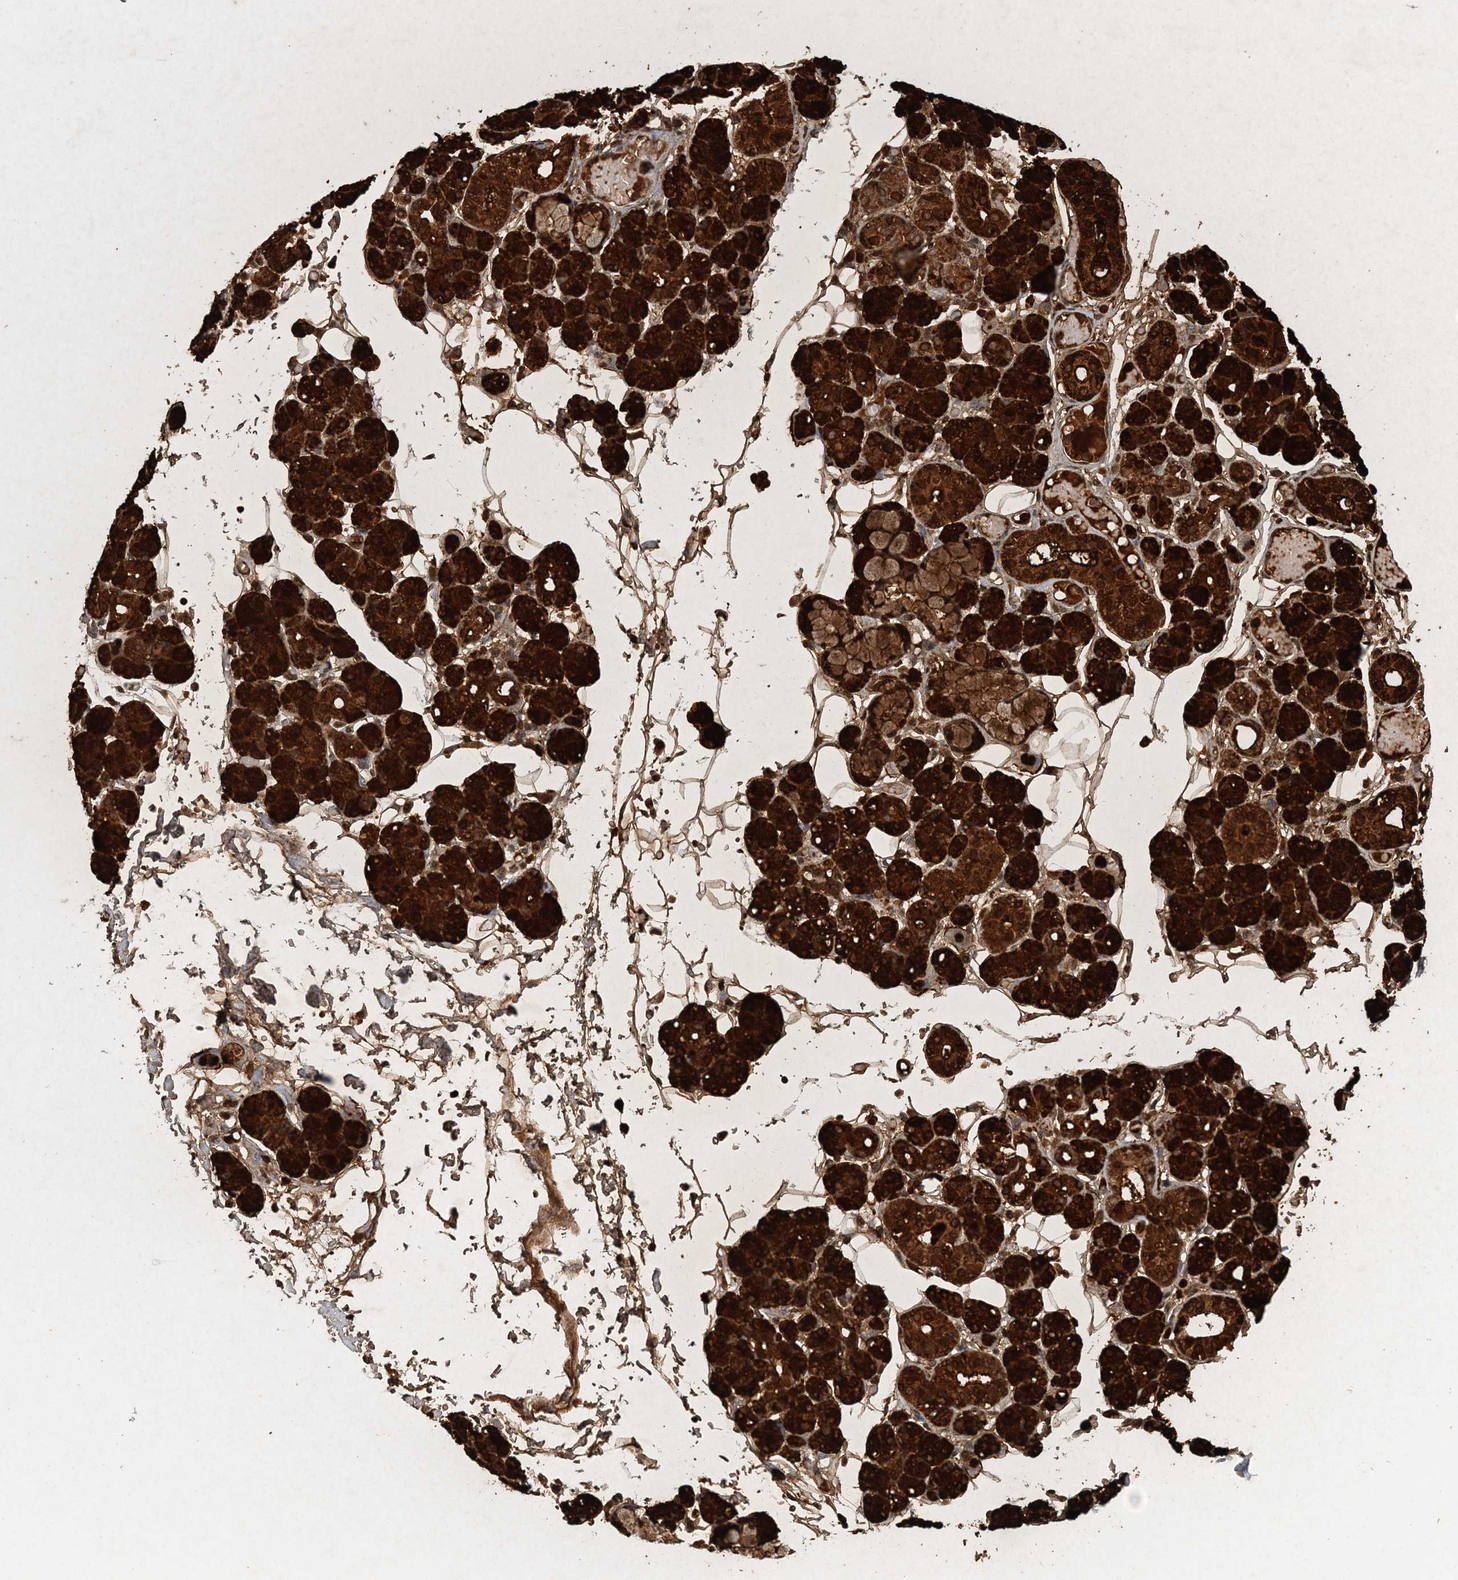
{"staining": {"intensity": "strong", "quantity": ">75%", "location": "cytoplasmic/membranous,nuclear"}, "tissue": "salivary gland", "cell_type": "Glandular cells", "image_type": "normal", "snomed": [{"axis": "morphology", "description": "Normal tissue, NOS"}, {"axis": "topography", "description": "Salivary gland"}], "caption": "The photomicrograph shows immunohistochemical staining of normal salivary gland. There is strong cytoplasmic/membranous,nuclear positivity is appreciated in approximately >75% of glandular cells. Immunohistochemistry stains the protein of interest in brown and the nuclei are stained blue.", "gene": "RAB14", "patient": {"sex": "male", "age": 63}}